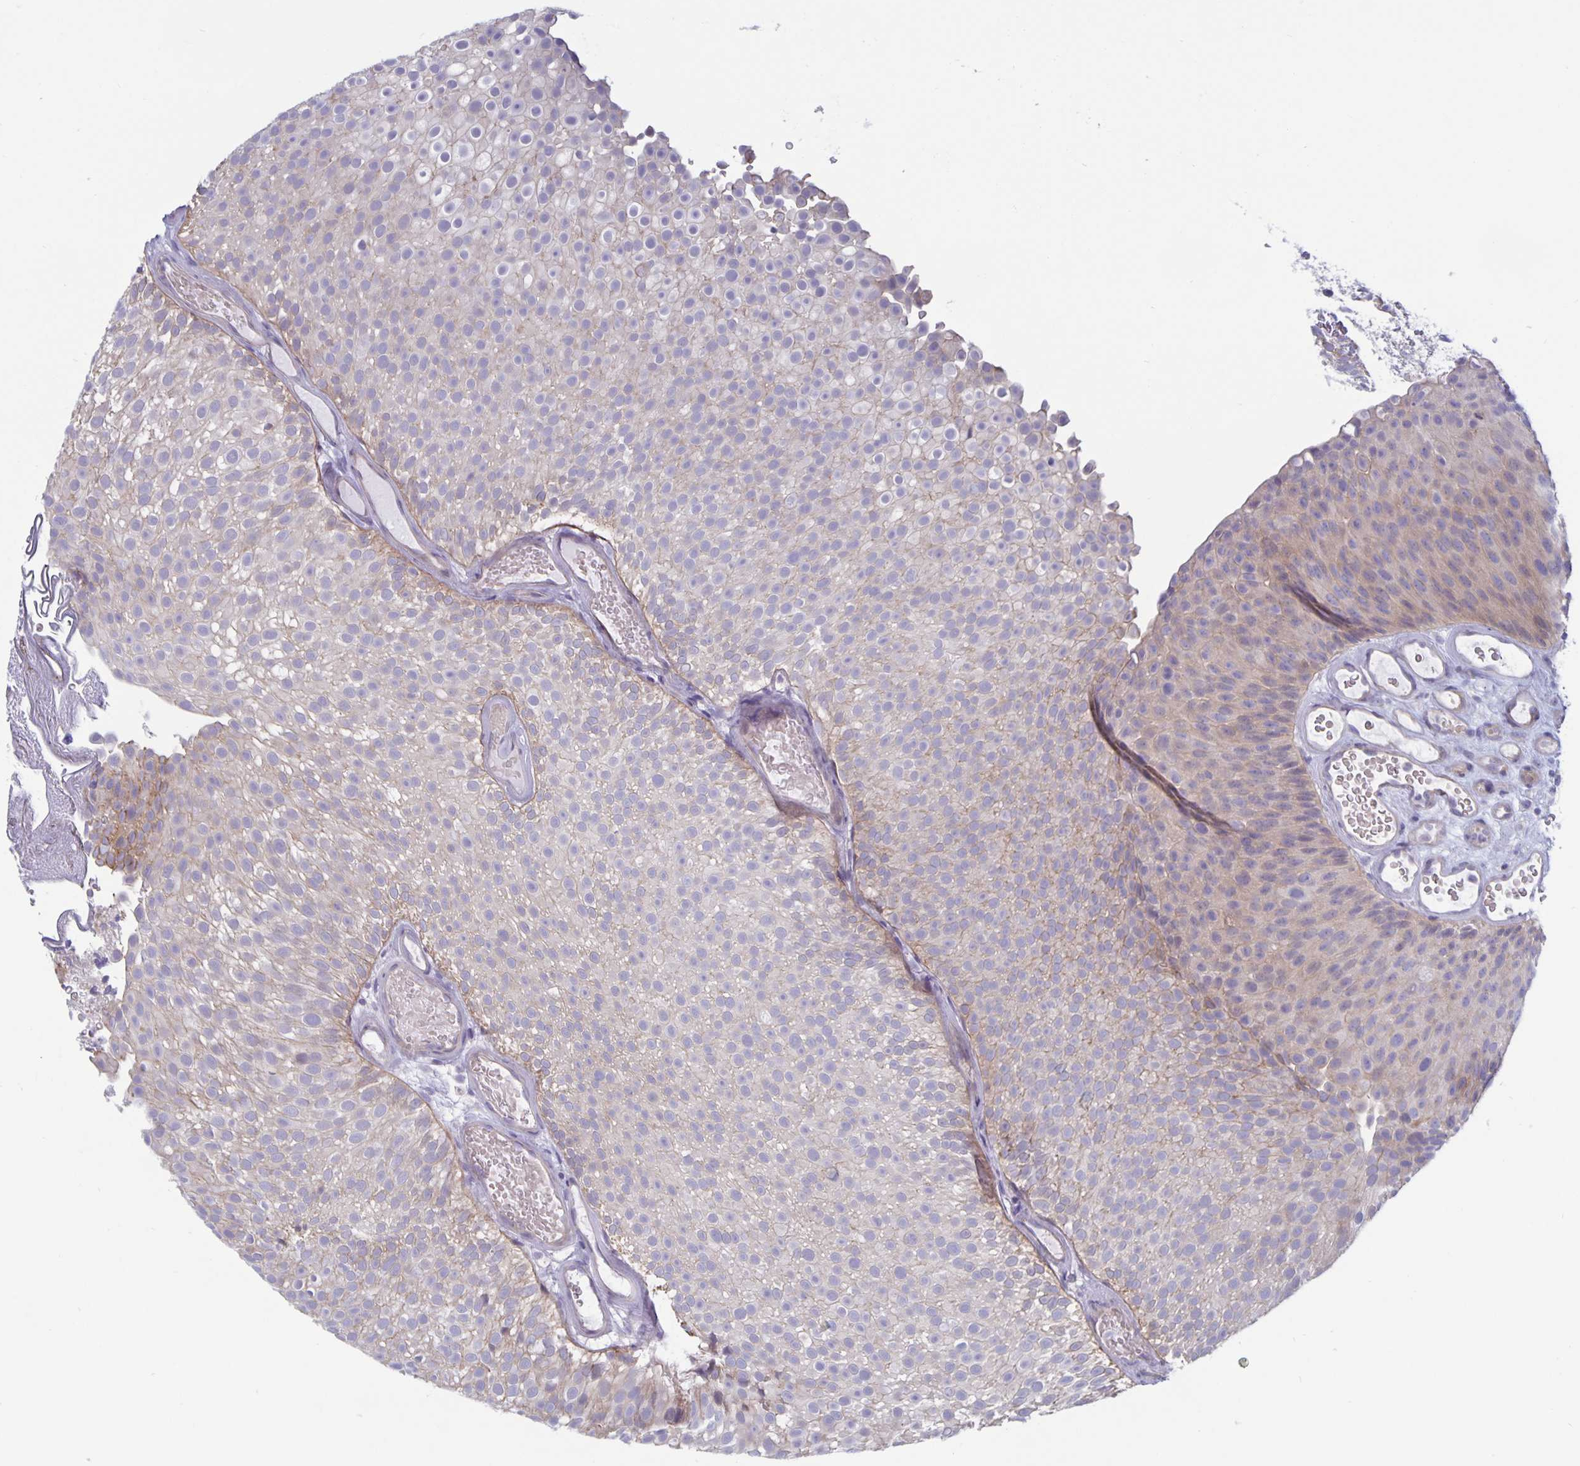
{"staining": {"intensity": "weak", "quantity": "<25%", "location": "cytoplasmic/membranous"}, "tissue": "urothelial cancer", "cell_type": "Tumor cells", "image_type": "cancer", "snomed": [{"axis": "morphology", "description": "Urothelial carcinoma, Low grade"}, {"axis": "topography", "description": "Urinary bladder"}], "caption": "High power microscopy photomicrograph of an IHC micrograph of urothelial cancer, revealing no significant positivity in tumor cells. Brightfield microscopy of immunohistochemistry (IHC) stained with DAB (brown) and hematoxylin (blue), captured at high magnification.", "gene": "PLCB3", "patient": {"sex": "male", "age": 78}}